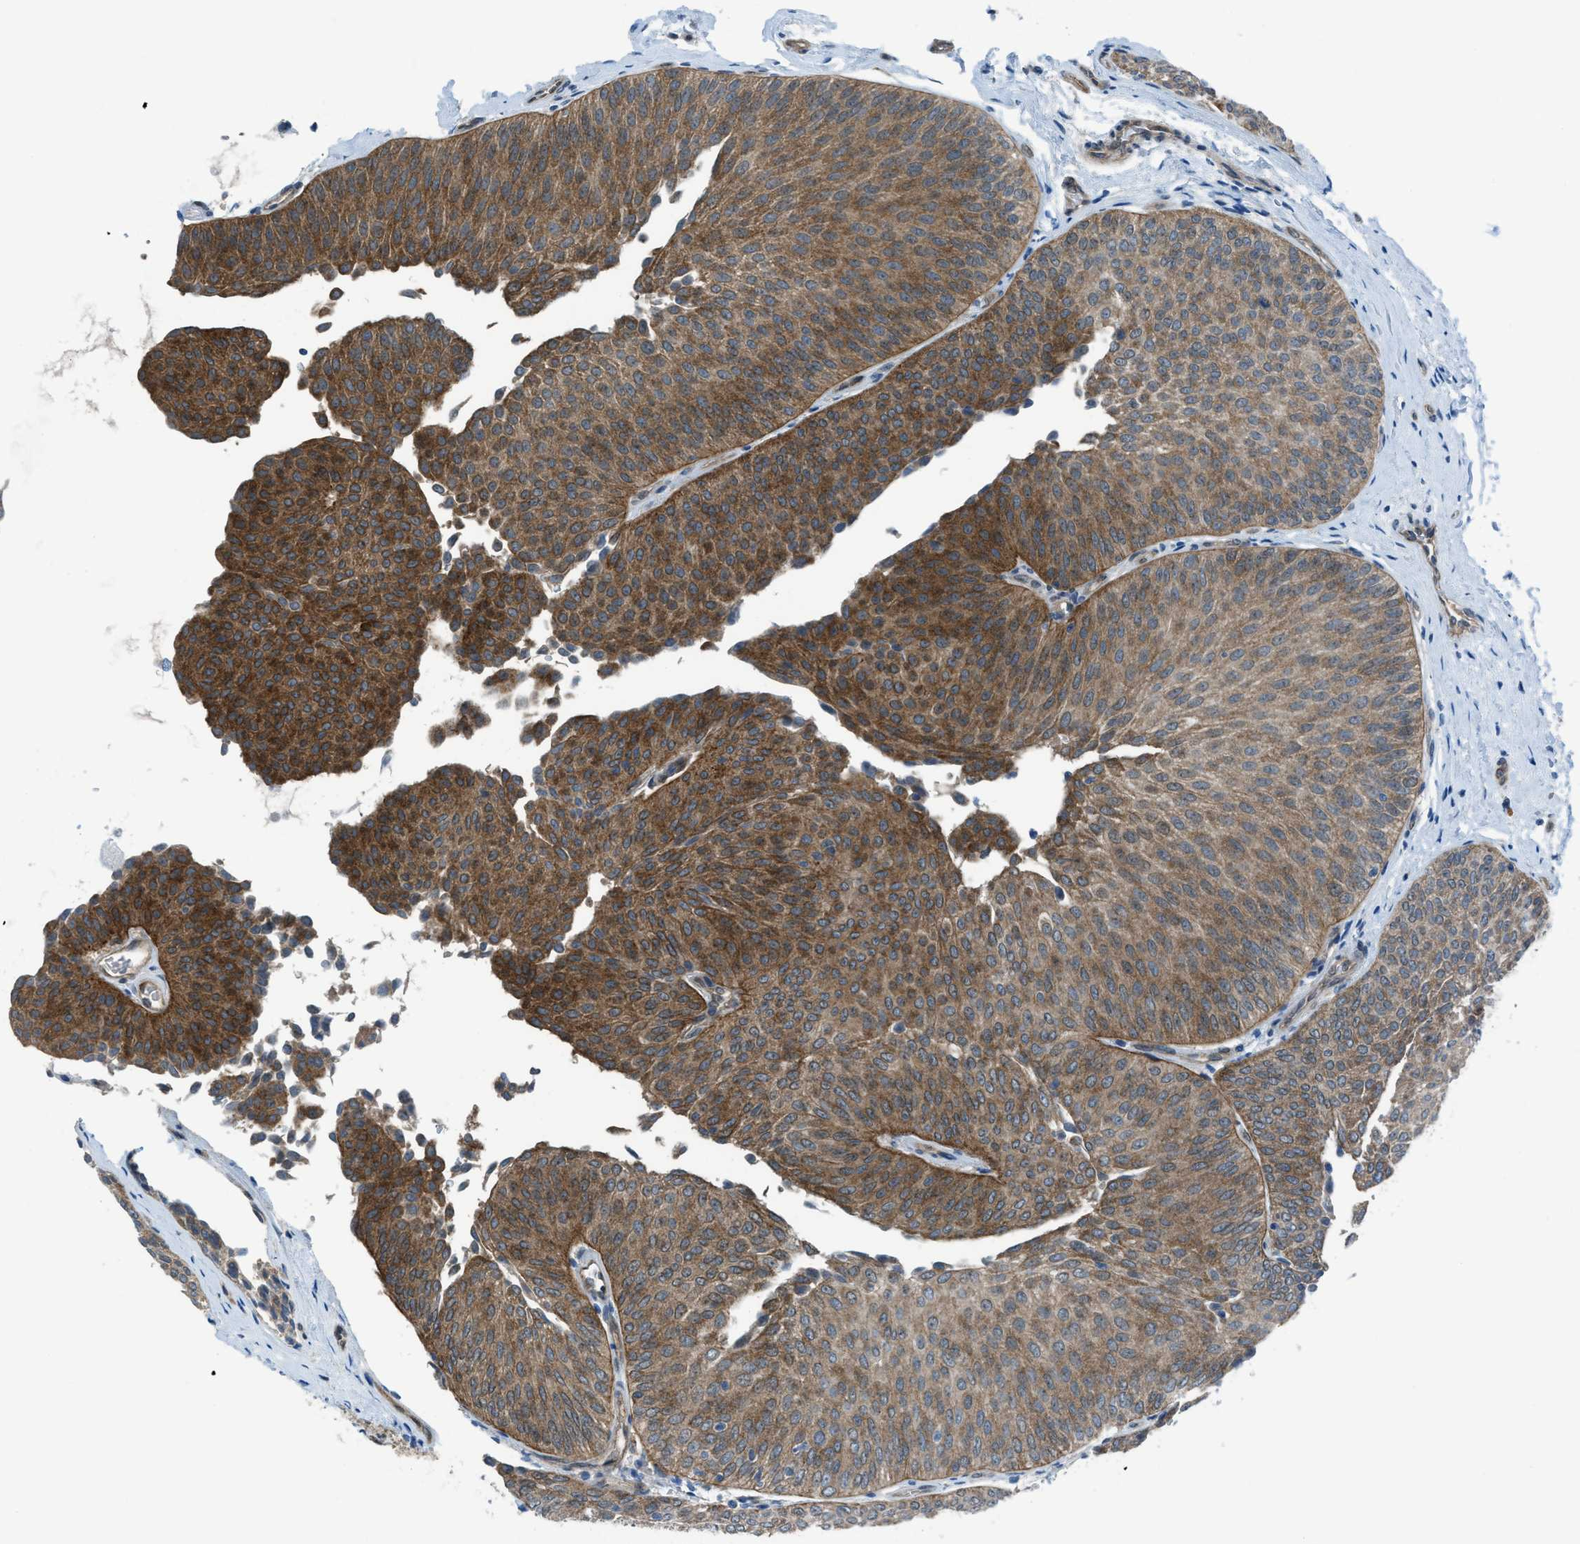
{"staining": {"intensity": "strong", "quantity": ">75%", "location": "cytoplasmic/membranous"}, "tissue": "urothelial cancer", "cell_type": "Tumor cells", "image_type": "cancer", "snomed": [{"axis": "morphology", "description": "Urothelial carcinoma, Low grade"}, {"axis": "topography", "description": "Urinary bladder"}], "caption": "Human urothelial cancer stained with a protein marker shows strong staining in tumor cells.", "gene": "PRKN", "patient": {"sex": "female", "age": 60}}